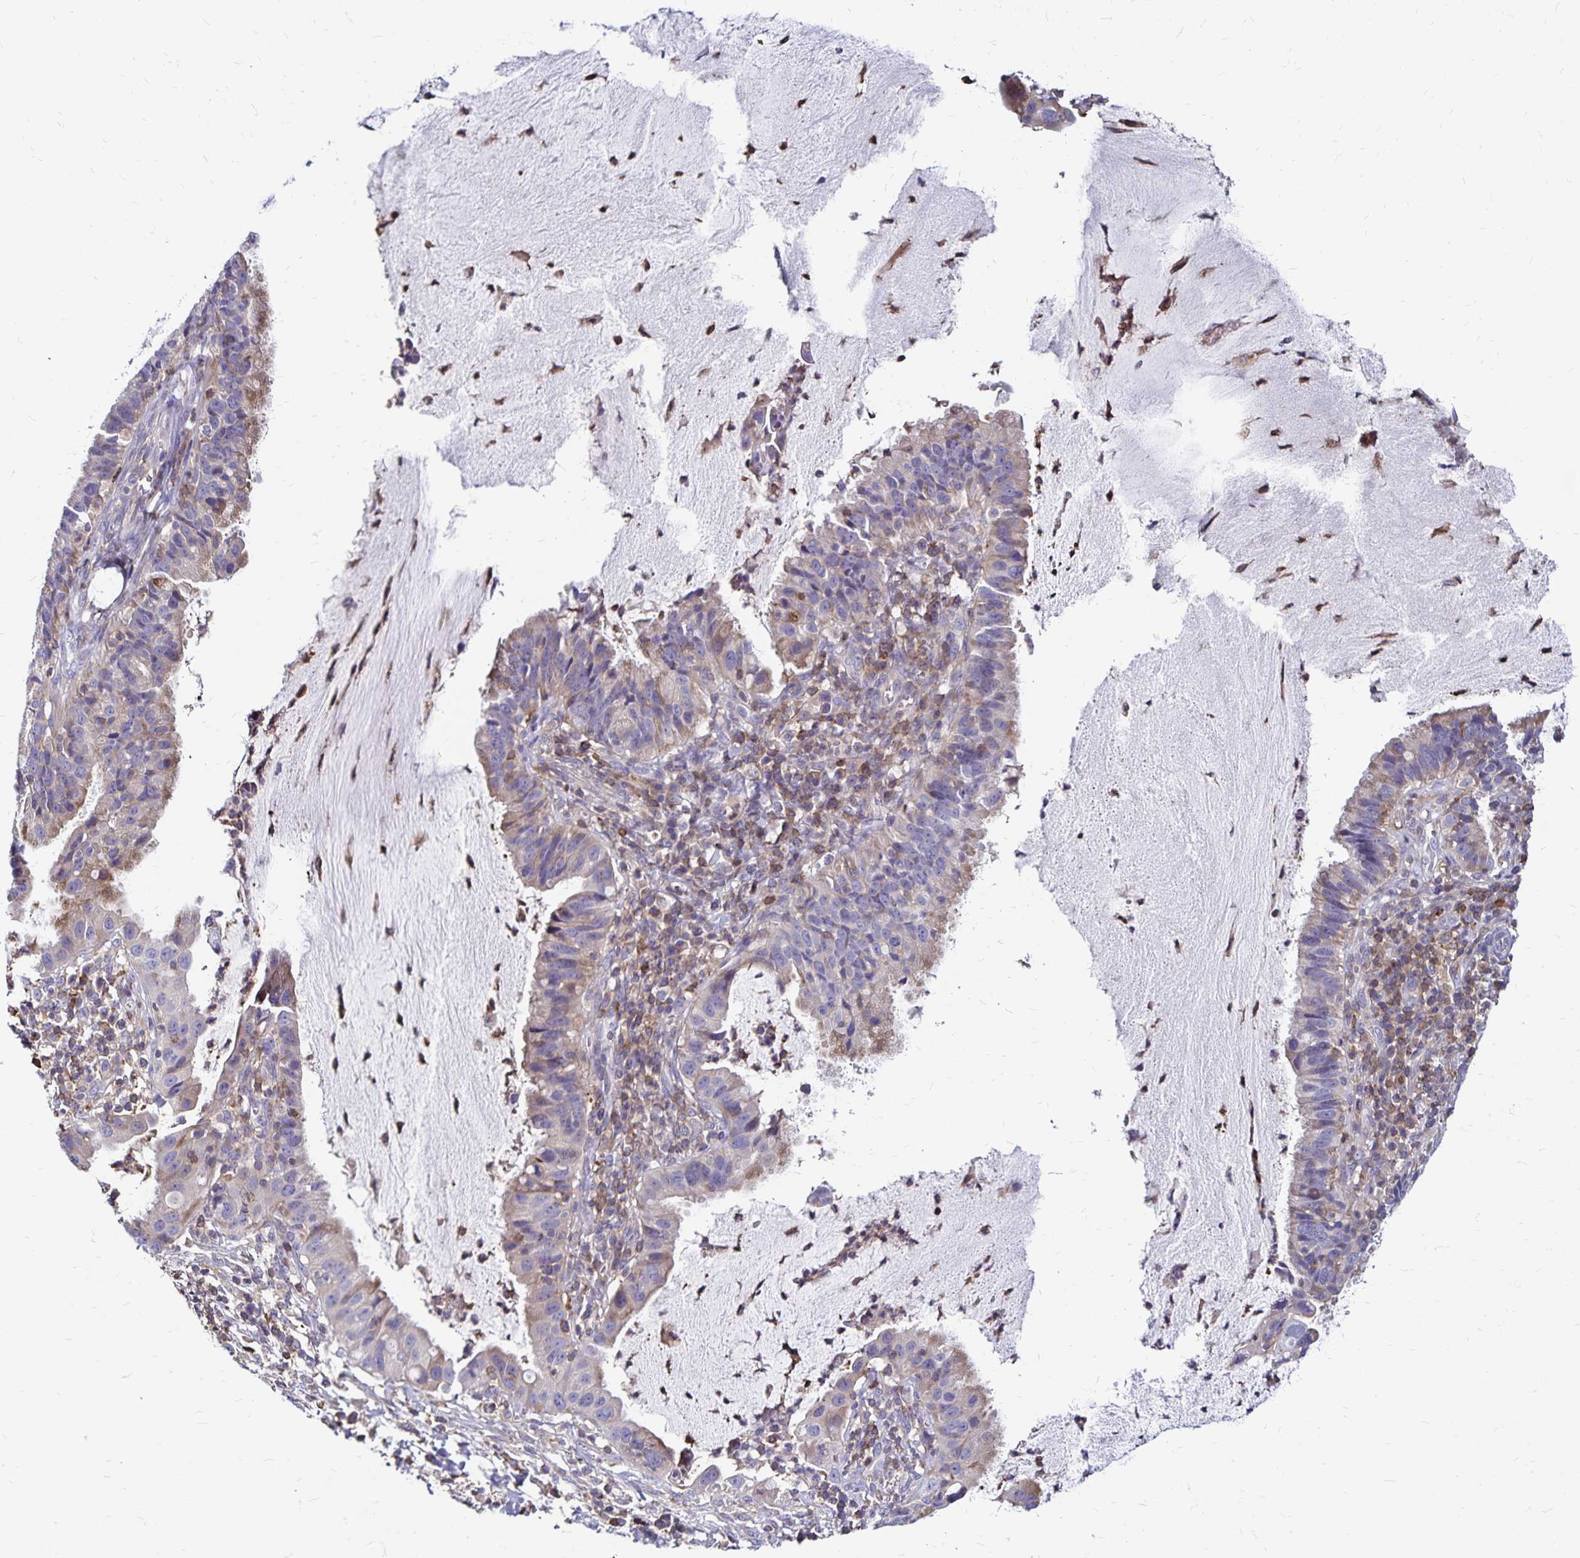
{"staining": {"intensity": "moderate", "quantity": ">75%", "location": "cytoplasmic/membranous"}, "tissue": "cervical cancer", "cell_type": "Tumor cells", "image_type": "cancer", "snomed": [{"axis": "morphology", "description": "Adenocarcinoma, NOS"}, {"axis": "topography", "description": "Cervix"}], "caption": "This is an image of IHC staining of adenocarcinoma (cervical), which shows moderate staining in the cytoplasmic/membranous of tumor cells.", "gene": "NAGPA", "patient": {"sex": "female", "age": 34}}